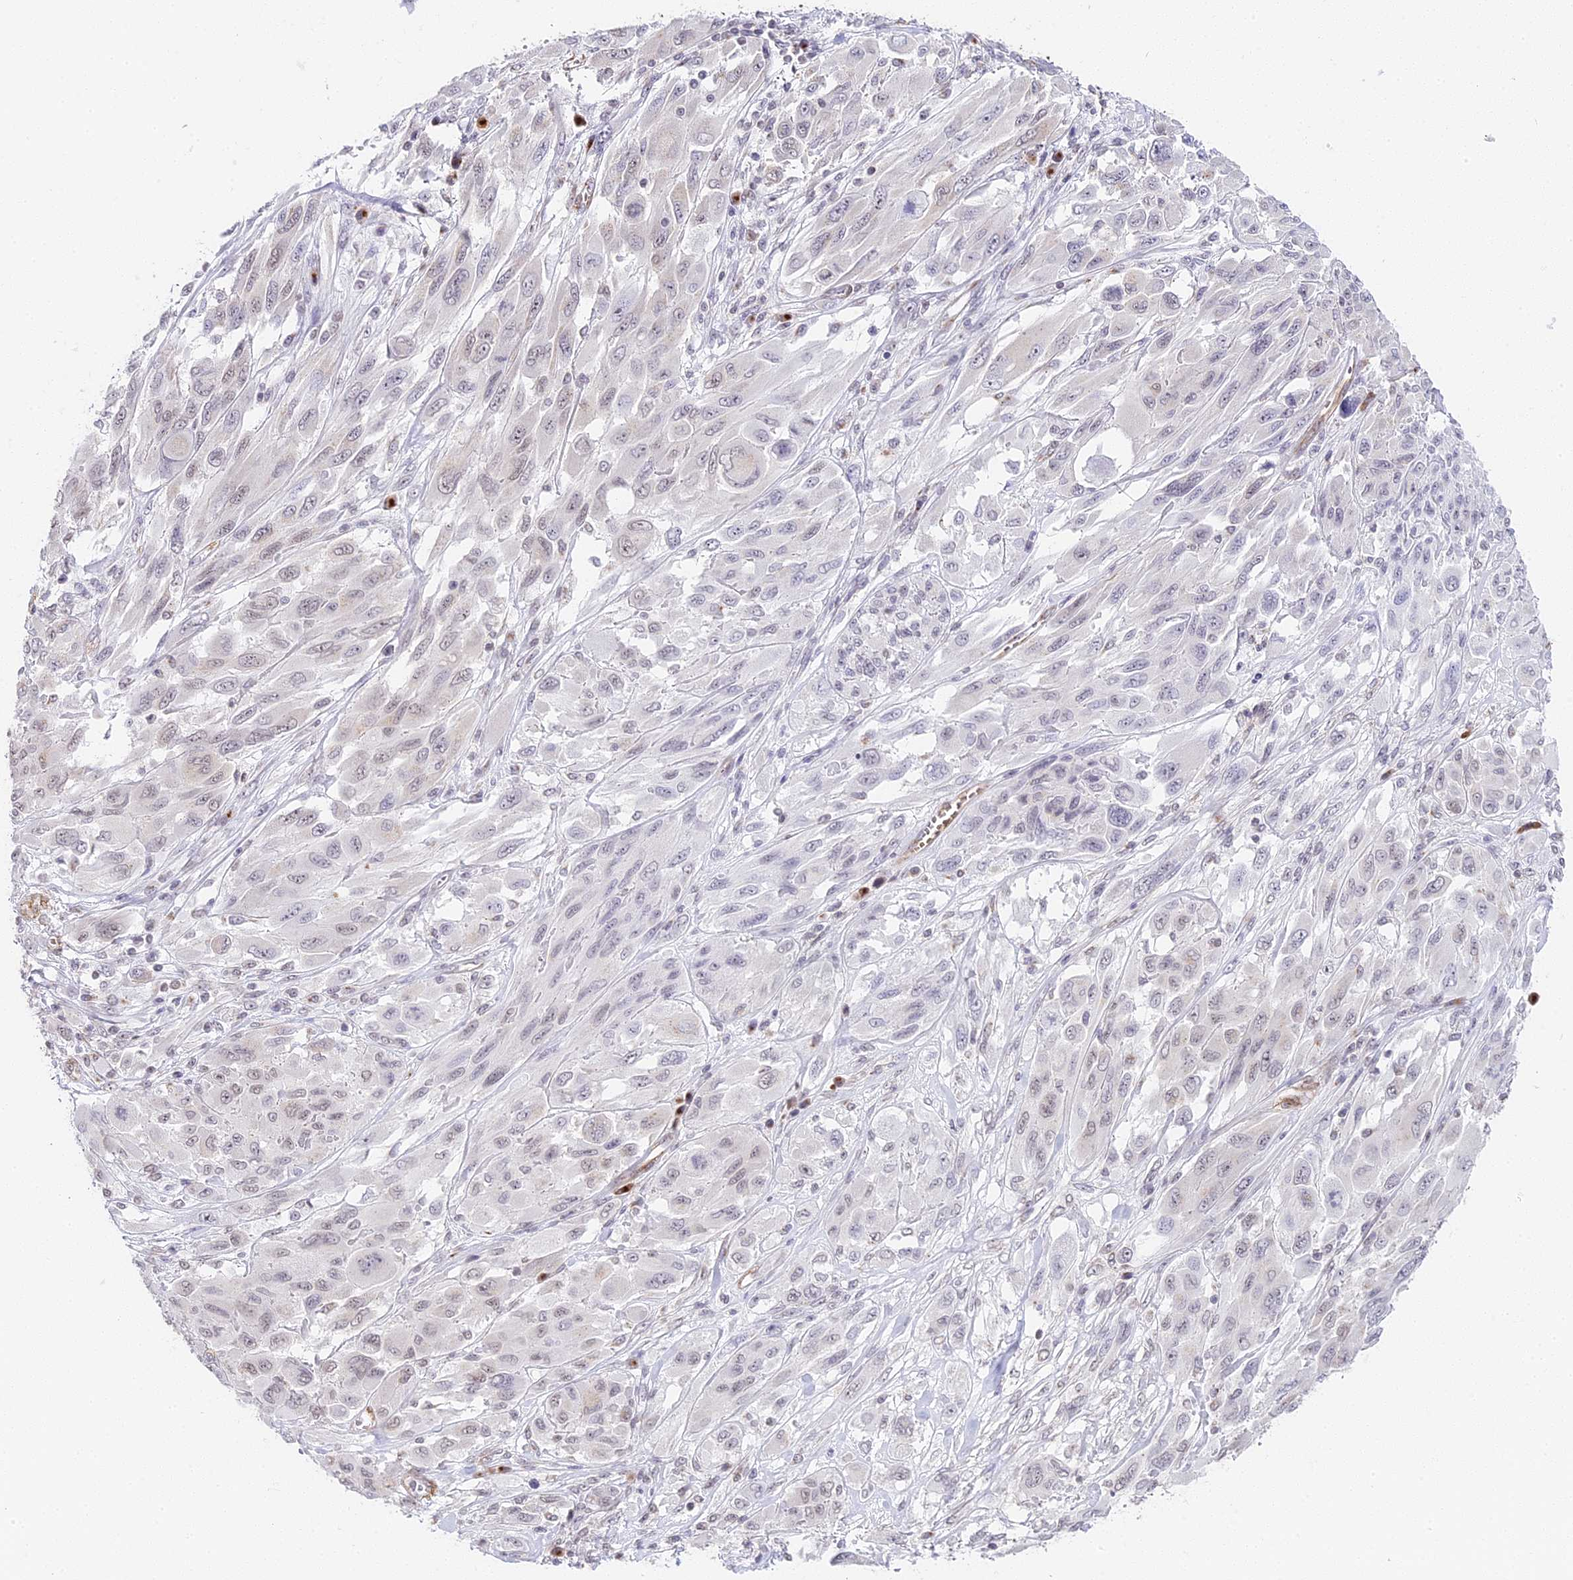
{"staining": {"intensity": "weak", "quantity": "<25%", "location": "nuclear"}, "tissue": "melanoma", "cell_type": "Tumor cells", "image_type": "cancer", "snomed": [{"axis": "morphology", "description": "Malignant melanoma, NOS"}, {"axis": "topography", "description": "Skin"}], "caption": "Tumor cells show no significant protein staining in melanoma.", "gene": "HEATR5B", "patient": {"sex": "female", "age": 91}}